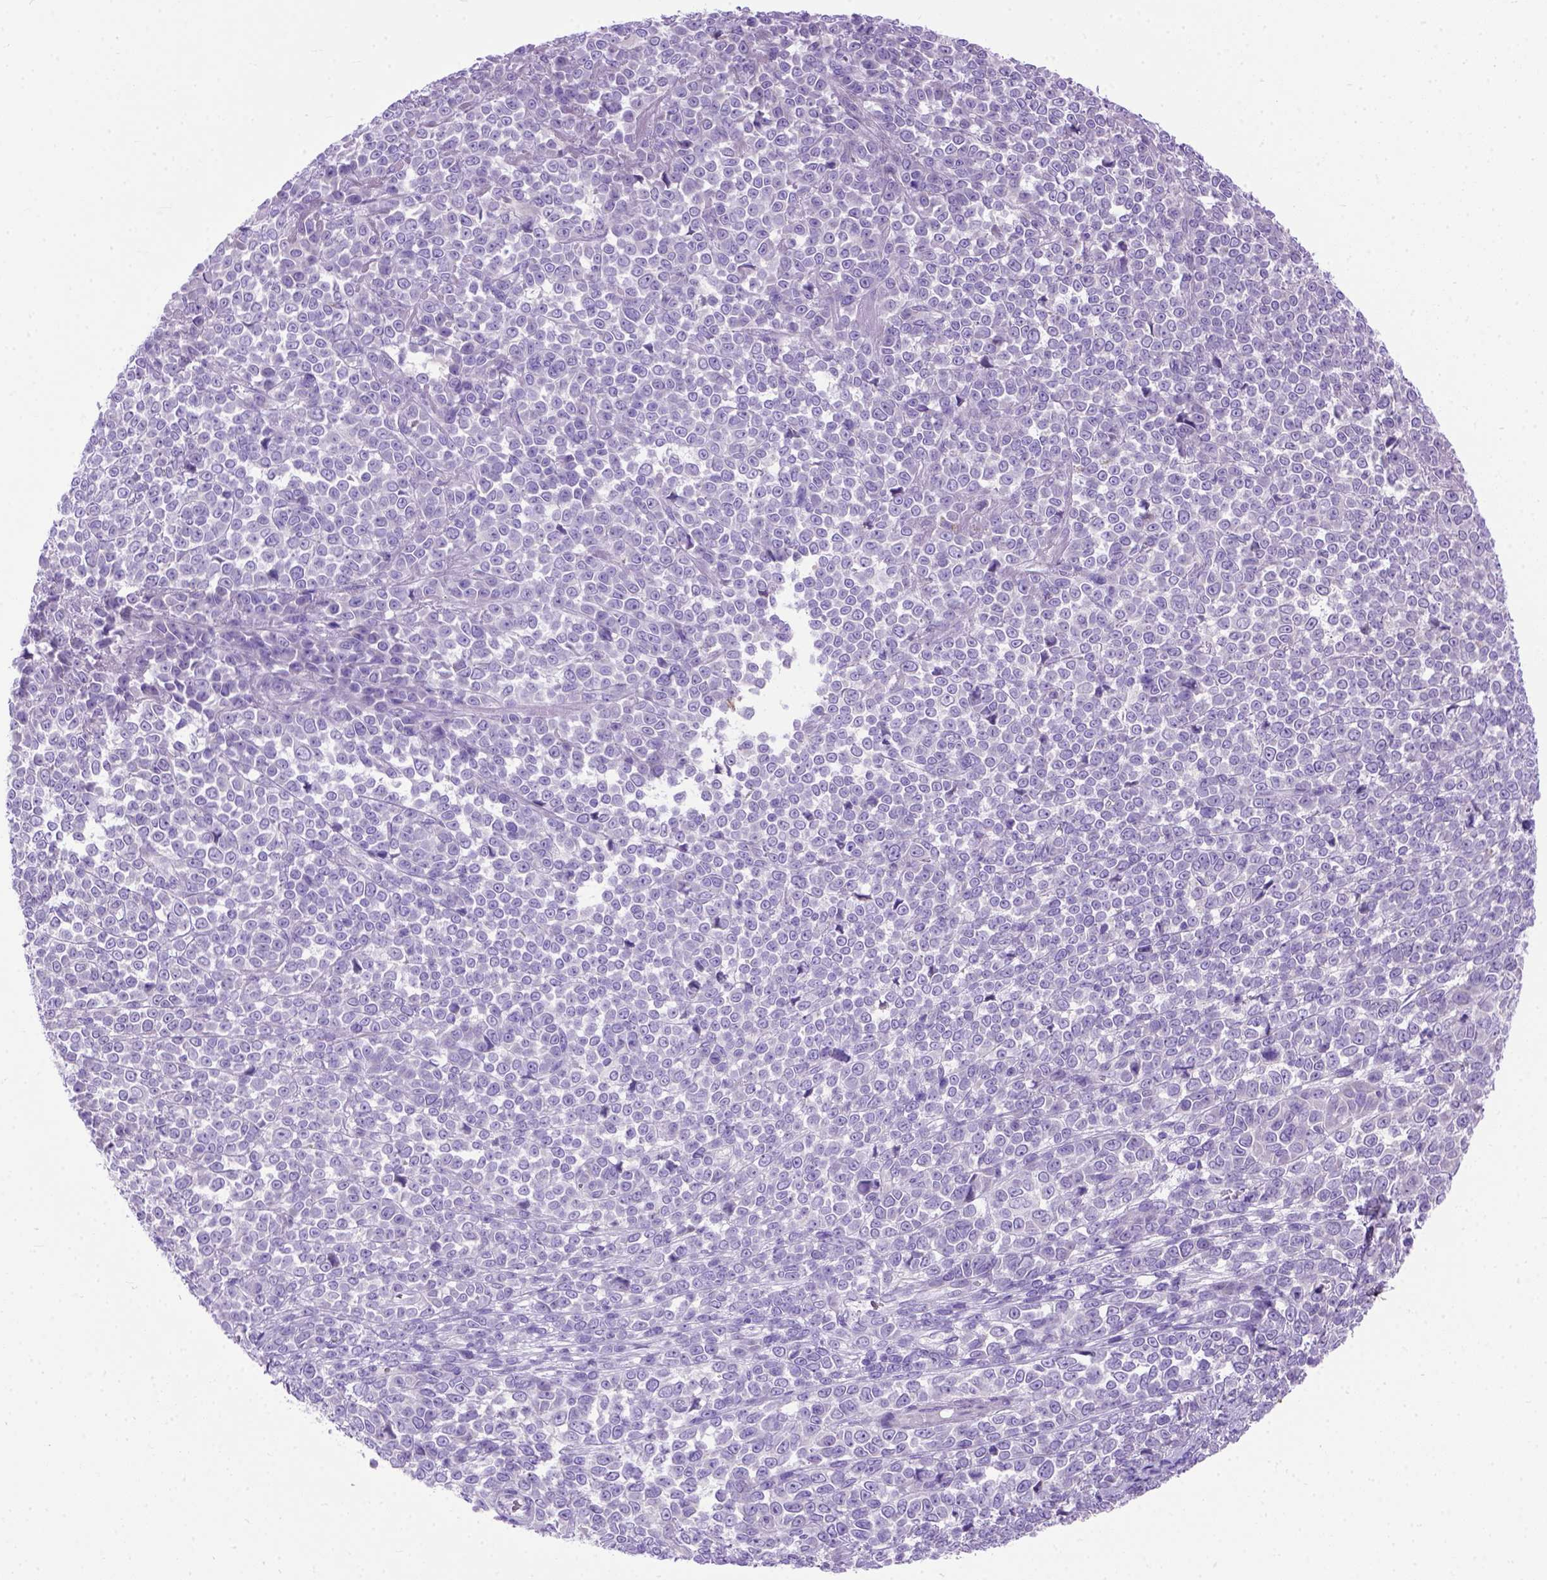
{"staining": {"intensity": "negative", "quantity": "none", "location": "none"}, "tissue": "melanoma", "cell_type": "Tumor cells", "image_type": "cancer", "snomed": [{"axis": "morphology", "description": "Malignant melanoma, NOS"}, {"axis": "topography", "description": "Skin"}], "caption": "There is no significant expression in tumor cells of malignant melanoma.", "gene": "ODAD3", "patient": {"sex": "female", "age": 95}}